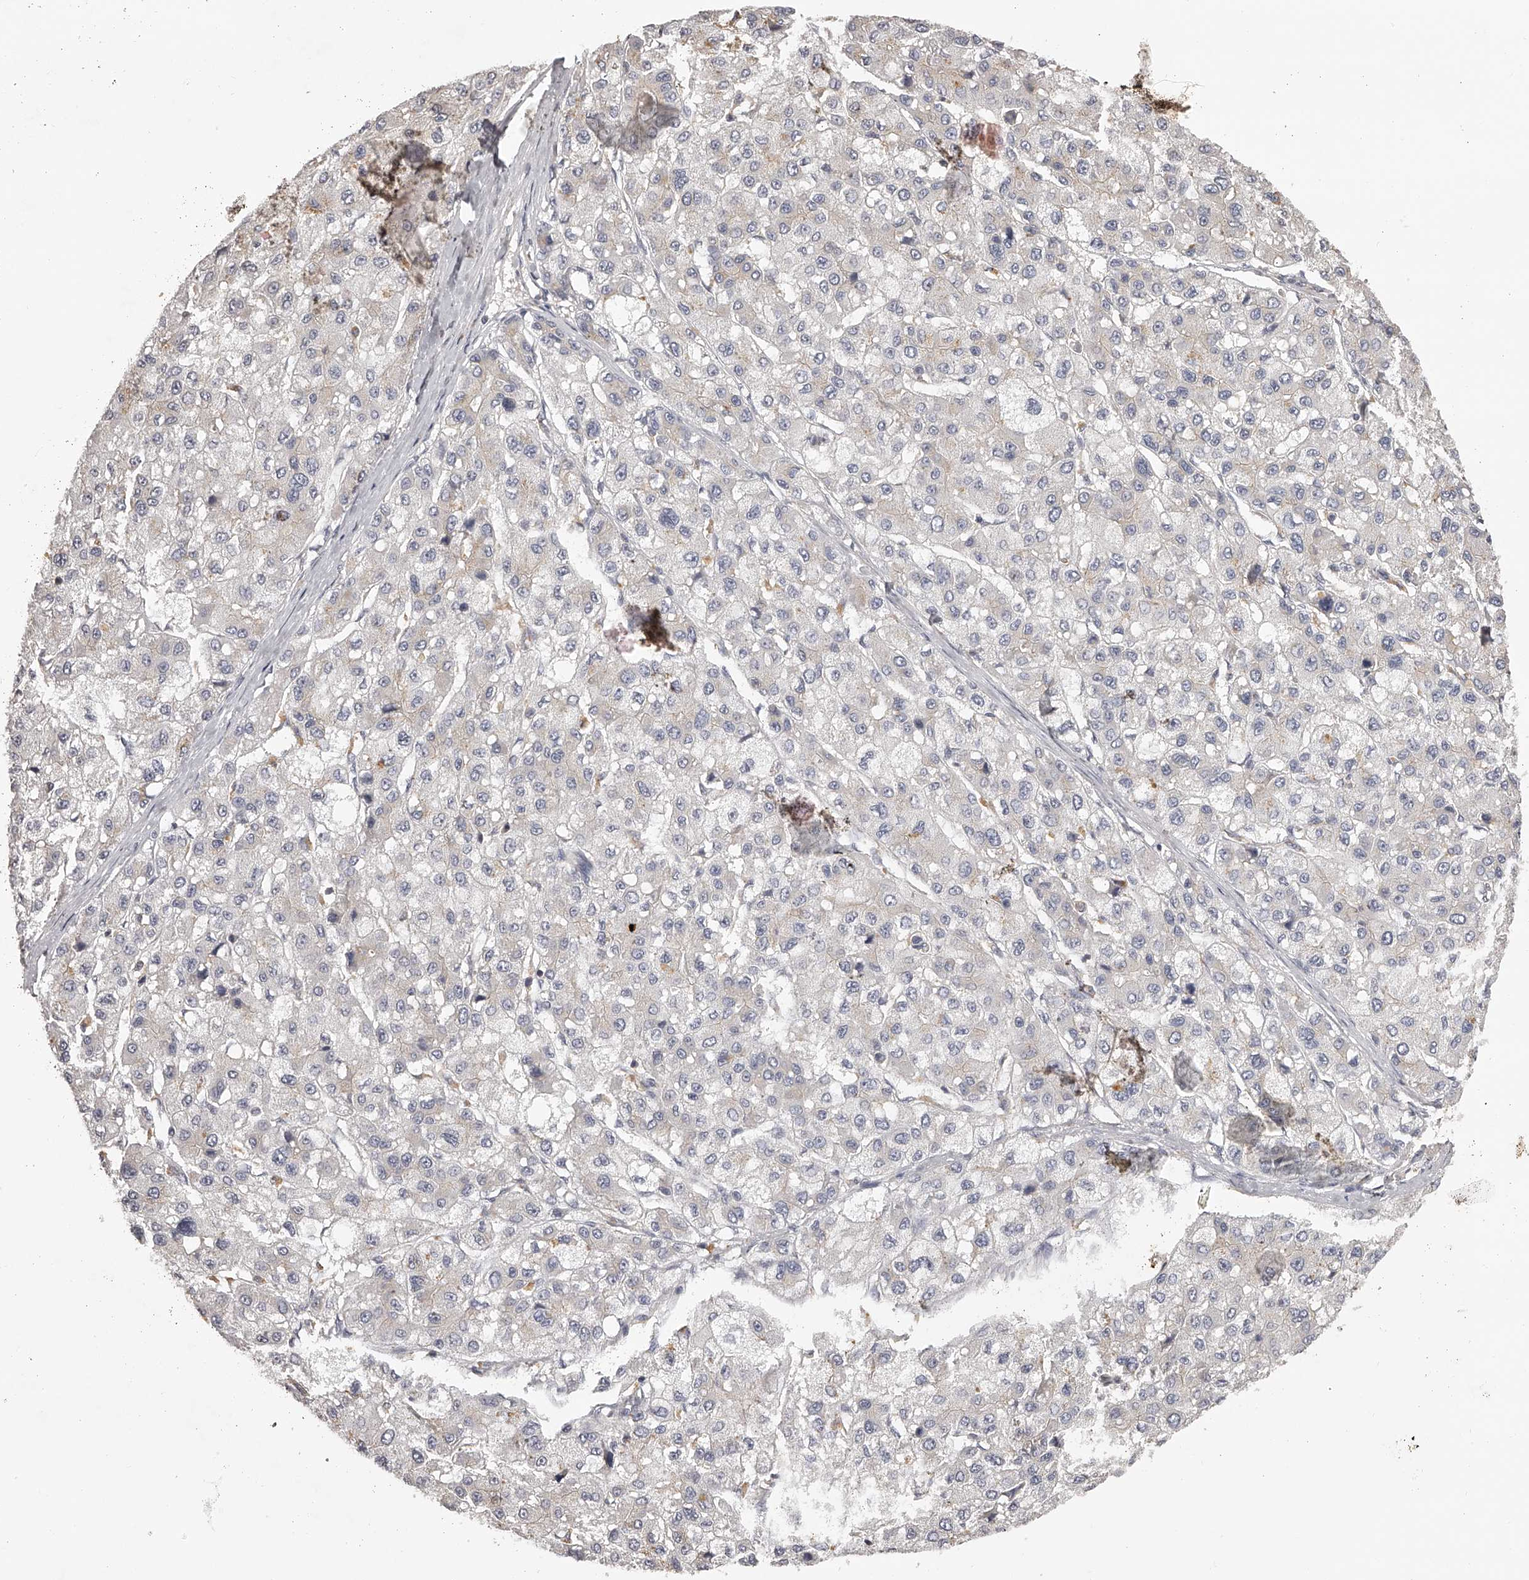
{"staining": {"intensity": "negative", "quantity": "none", "location": "none"}, "tissue": "liver cancer", "cell_type": "Tumor cells", "image_type": "cancer", "snomed": [{"axis": "morphology", "description": "Carcinoma, Hepatocellular, NOS"}, {"axis": "topography", "description": "Liver"}], "caption": "This photomicrograph is of liver hepatocellular carcinoma stained with IHC to label a protein in brown with the nuclei are counter-stained blue. There is no expression in tumor cells.", "gene": "TNN", "patient": {"sex": "male", "age": 80}}